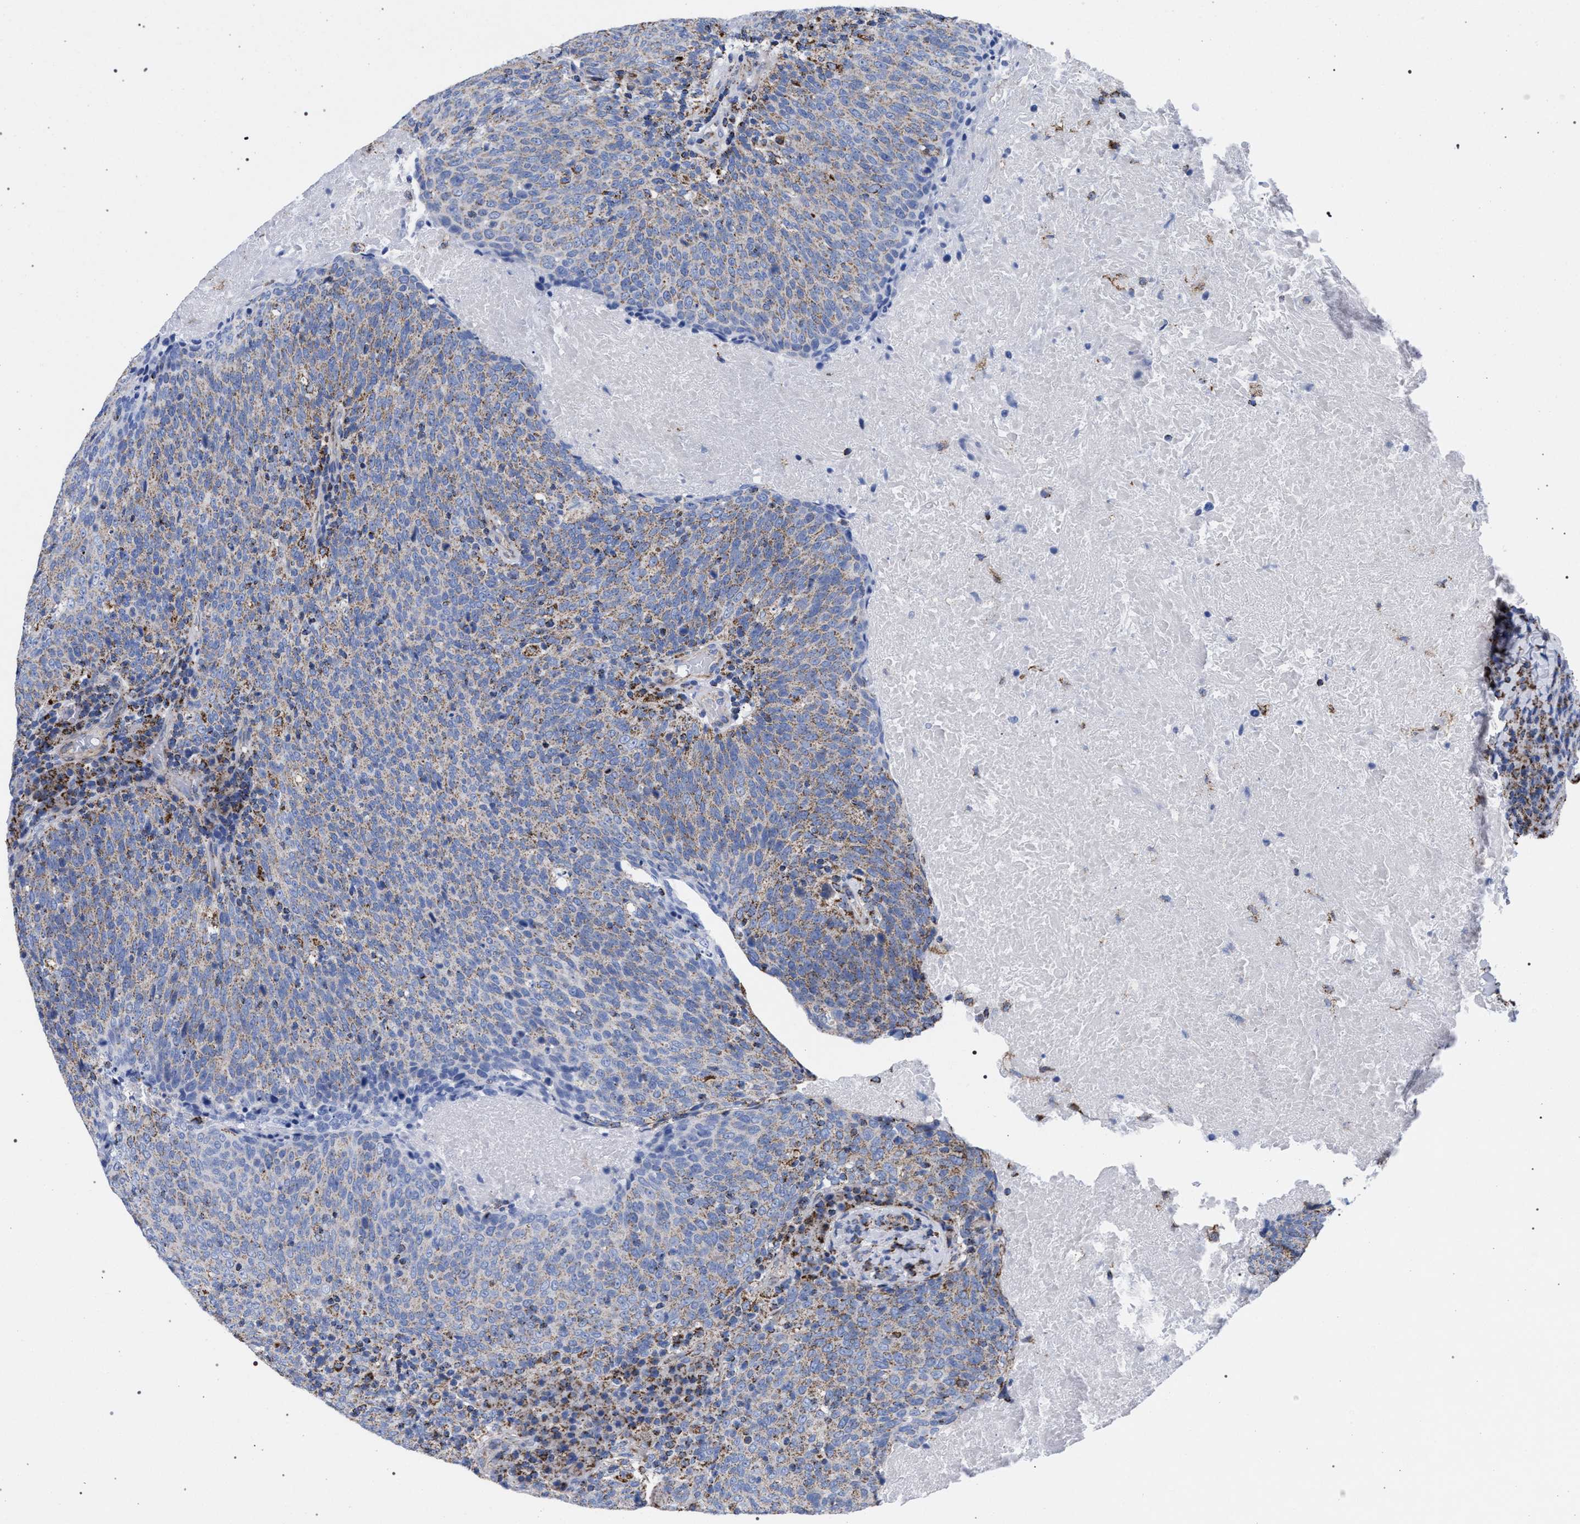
{"staining": {"intensity": "weak", "quantity": "25%-75%", "location": "cytoplasmic/membranous"}, "tissue": "head and neck cancer", "cell_type": "Tumor cells", "image_type": "cancer", "snomed": [{"axis": "morphology", "description": "Squamous cell carcinoma, NOS"}, {"axis": "morphology", "description": "Squamous cell carcinoma, metastatic, NOS"}, {"axis": "topography", "description": "Lymph node"}, {"axis": "topography", "description": "Head-Neck"}], "caption": "Immunohistochemical staining of squamous cell carcinoma (head and neck) reveals low levels of weak cytoplasmic/membranous protein expression in about 25%-75% of tumor cells.", "gene": "ACADS", "patient": {"sex": "male", "age": 62}}